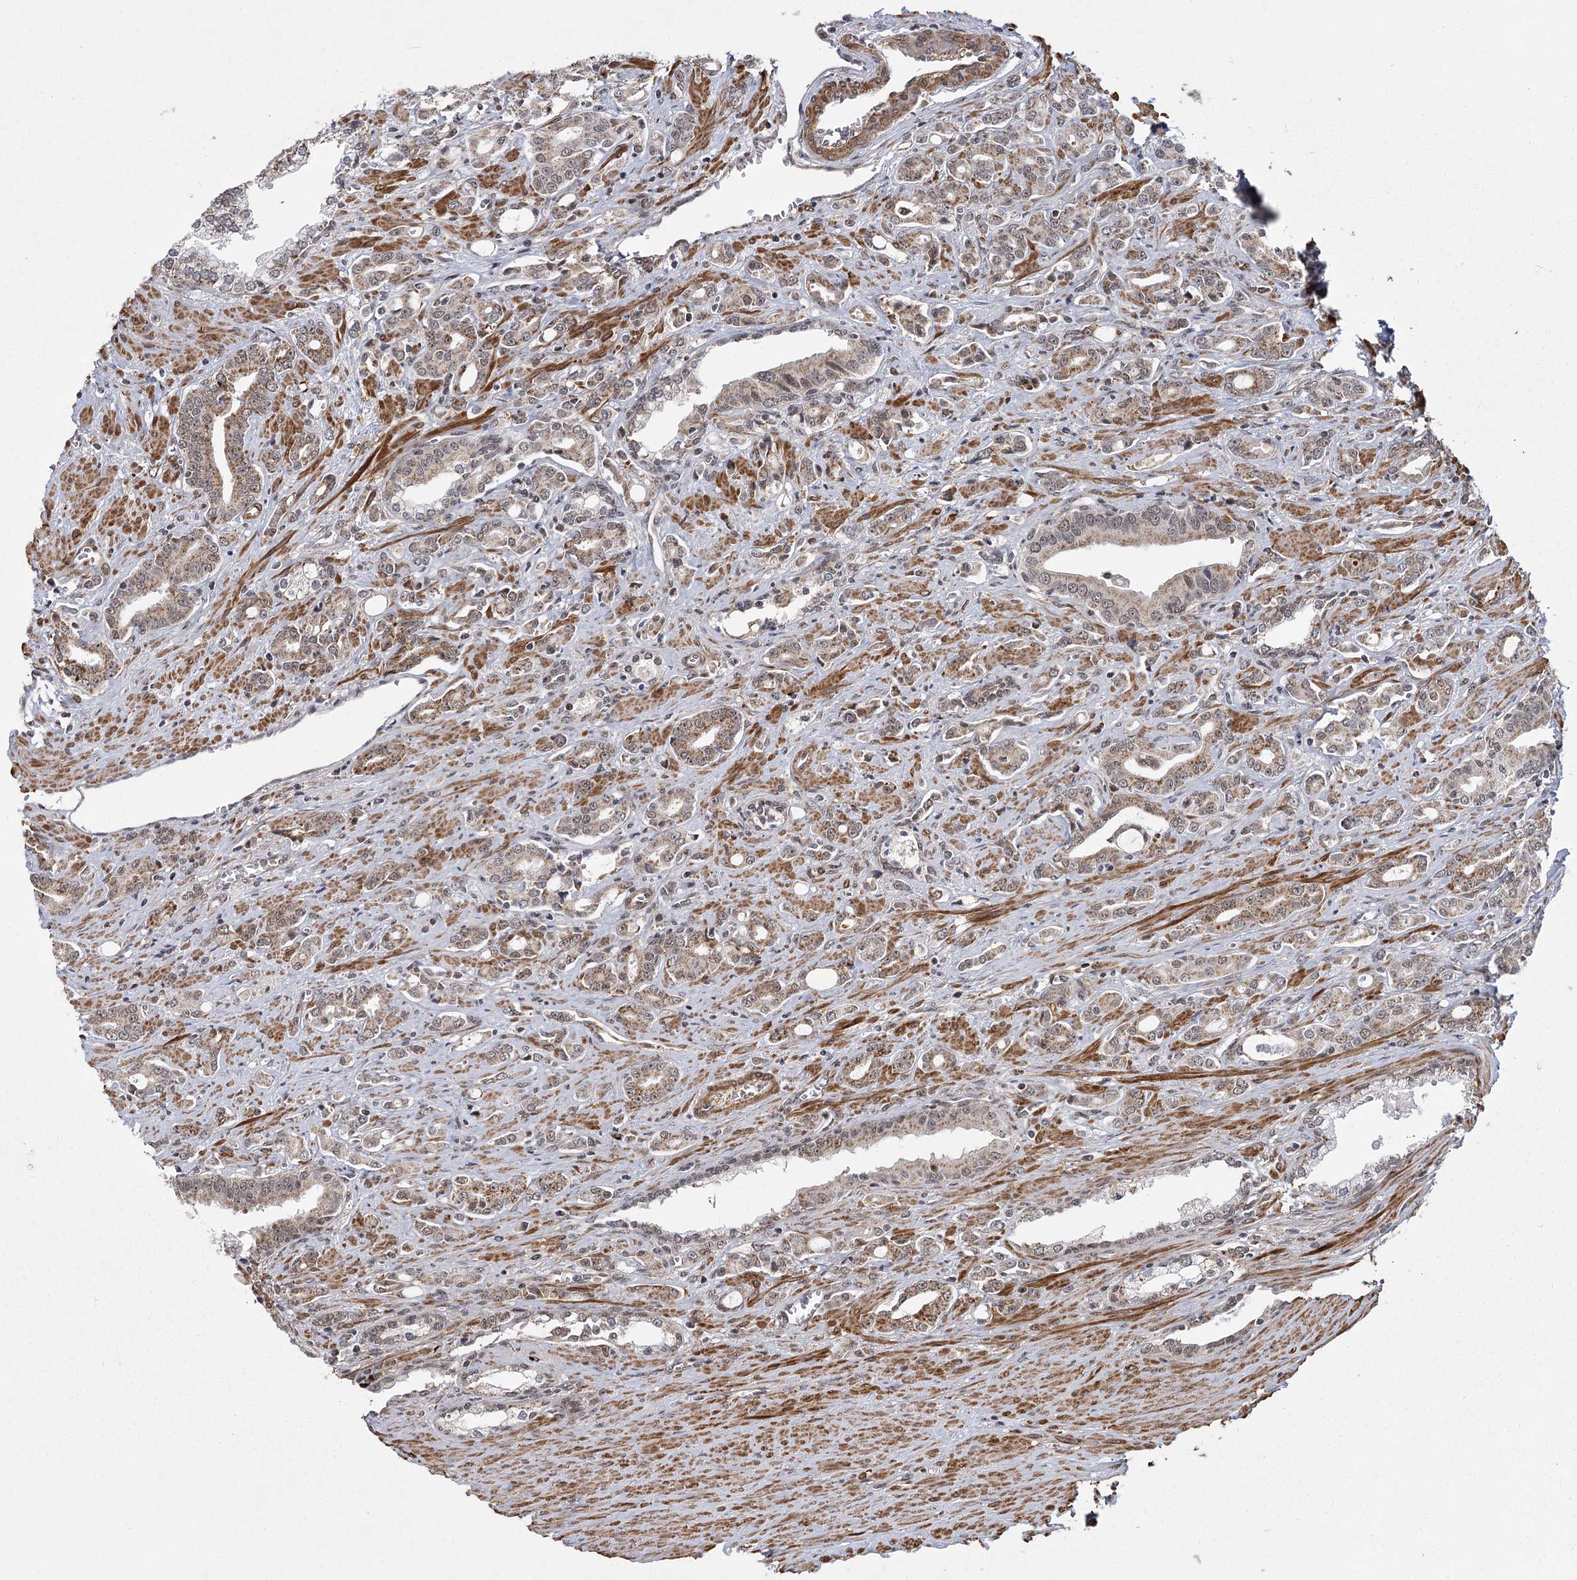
{"staining": {"intensity": "moderate", "quantity": ">75%", "location": "cytoplasmic/membranous"}, "tissue": "prostate cancer", "cell_type": "Tumor cells", "image_type": "cancer", "snomed": [{"axis": "morphology", "description": "Adenocarcinoma, High grade"}, {"axis": "topography", "description": "Prostate"}], "caption": "Tumor cells show medium levels of moderate cytoplasmic/membranous positivity in about >75% of cells in human prostate cancer (high-grade adenocarcinoma).", "gene": "ZCCHC24", "patient": {"sex": "male", "age": 72}}